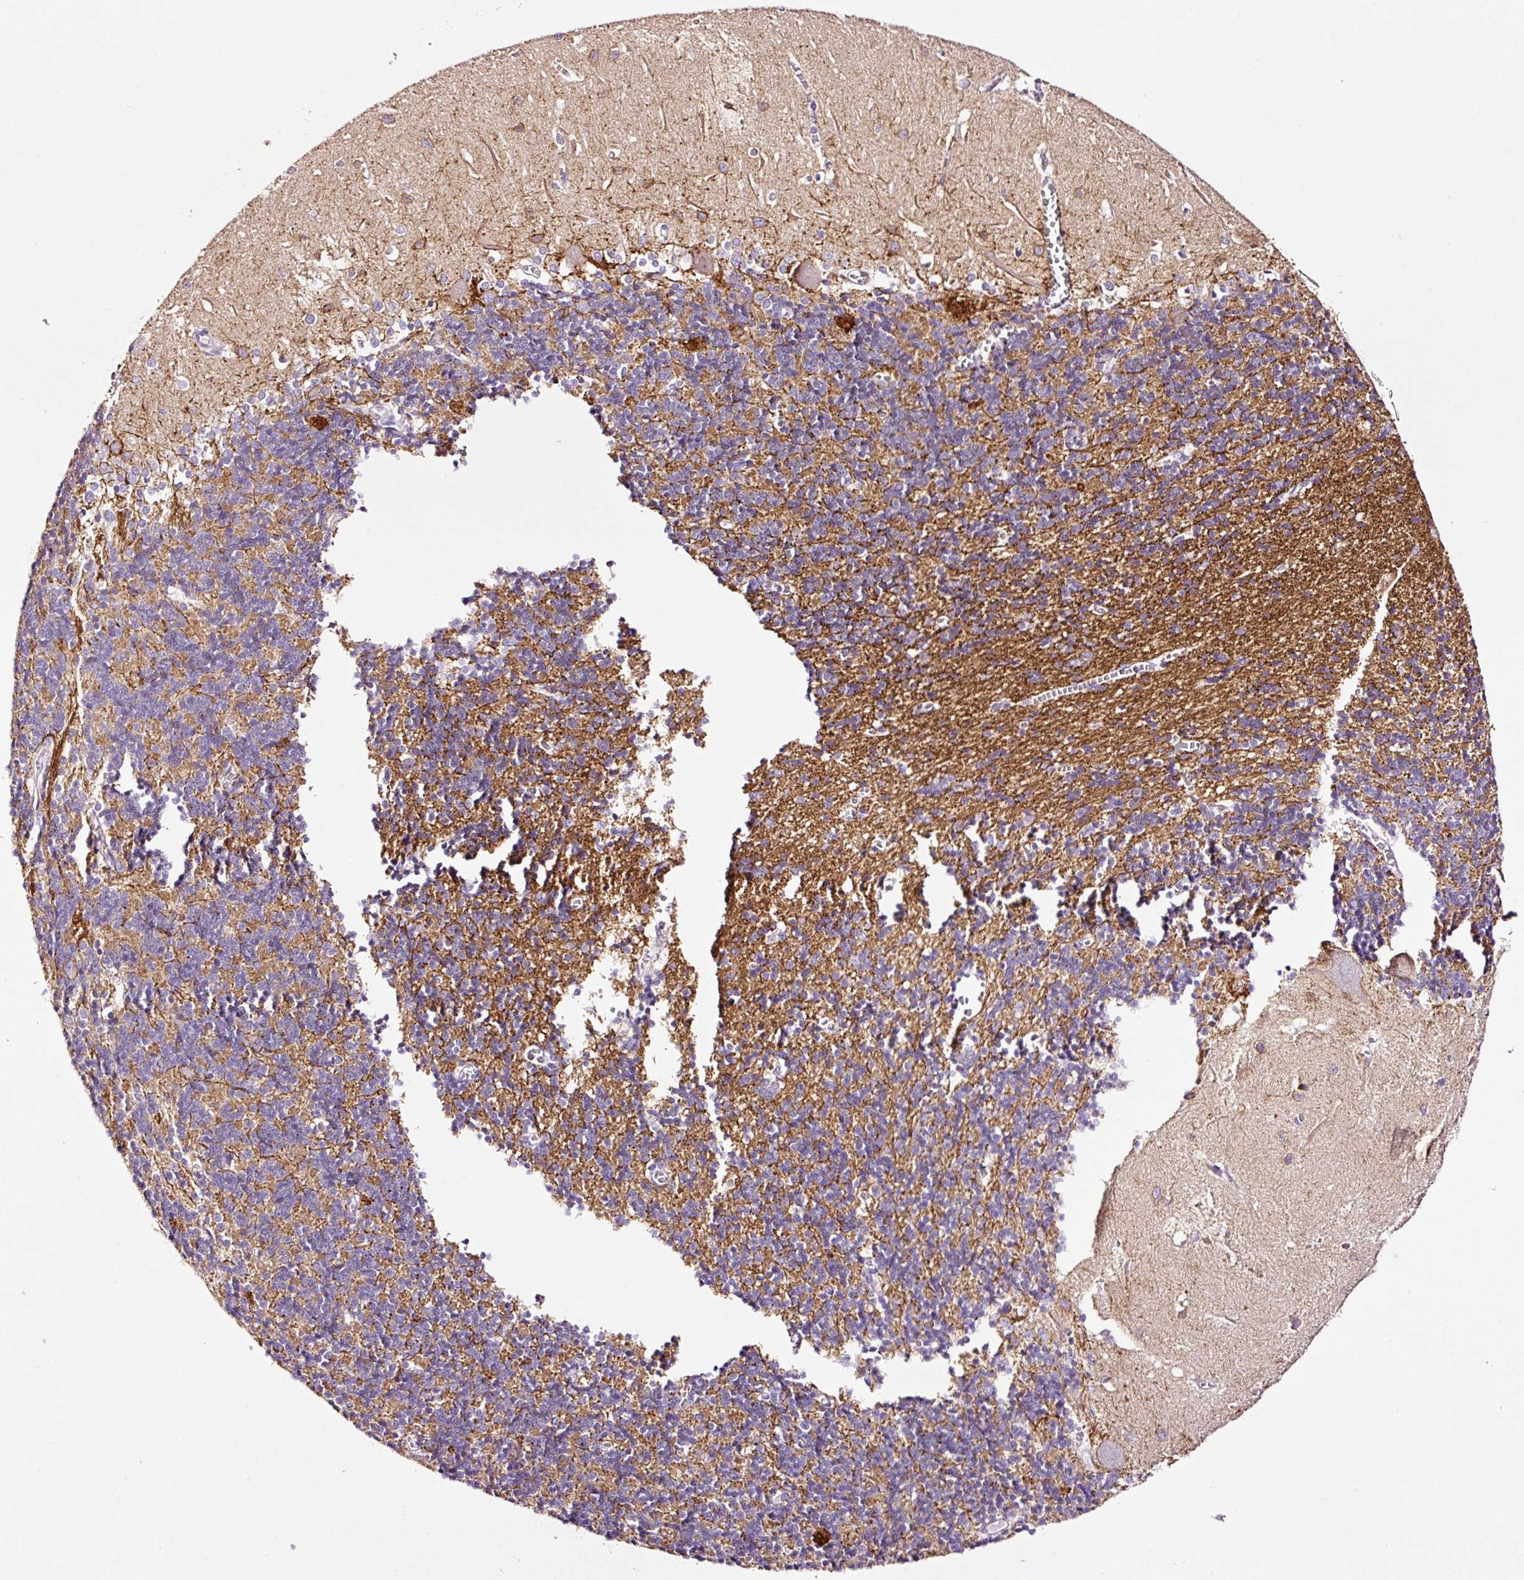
{"staining": {"intensity": "moderate", "quantity": "25%-75%", "location": "cytoplasmic/membranous"}, "tissue": "cerebellum", "cell_type": "Cells in granular layer", "image_type": "normal", "snomed": [{"axis": "morphology", "description": "Normal tissue, NOS"}, {"axis": "topography", "description": "Cerebellum"}], "caption": "Cells in granular layer exhibit medium levels of moderate cytoplasmic/membranous positivity in about 25%-75% of cells in benign human cerebellum. Nuclei are stained in blue.", "gene": "PAM", "patient": {"sex": "male", "age": 37}}